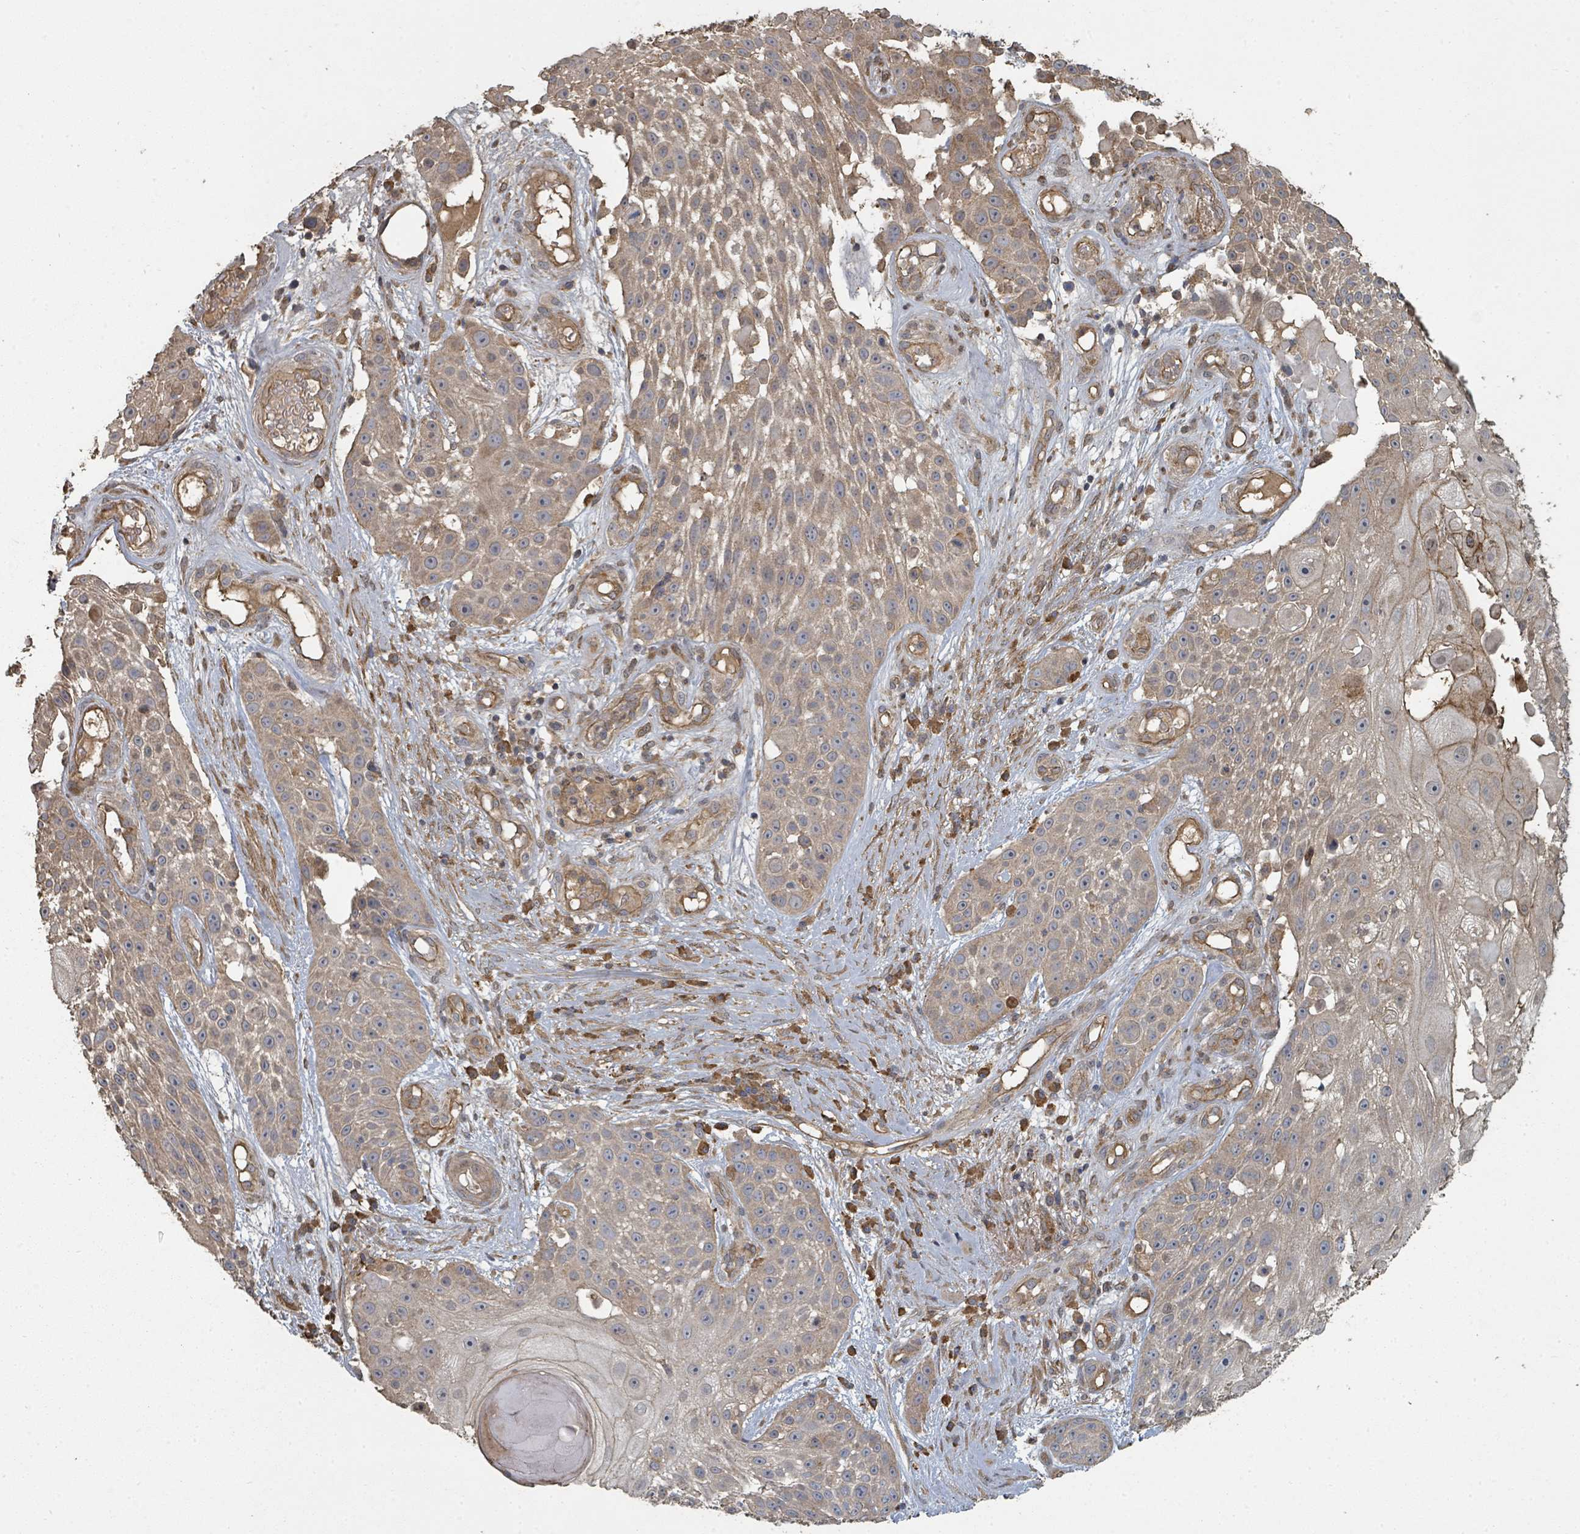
{"staining": {"intensity": "moderate", "quantity": "25%-75%", "location": "cytoplasmic/membranous"}, "tissue": "skin cancer", "cell_type": "Tumor cells", "image_type": "cancer", "snomed": [{"axis": "morphology", "description": "Squamous cell carcinoma, NOS"}, {"axis": "topography", "description": "Skin"}], "caption": "Squamous cell carcinoma (skin) stained with a protein marker displays moderate staining in tumor cells.", "gene": "WDFY1", "patient": {"sex": "female", "age": 86}}